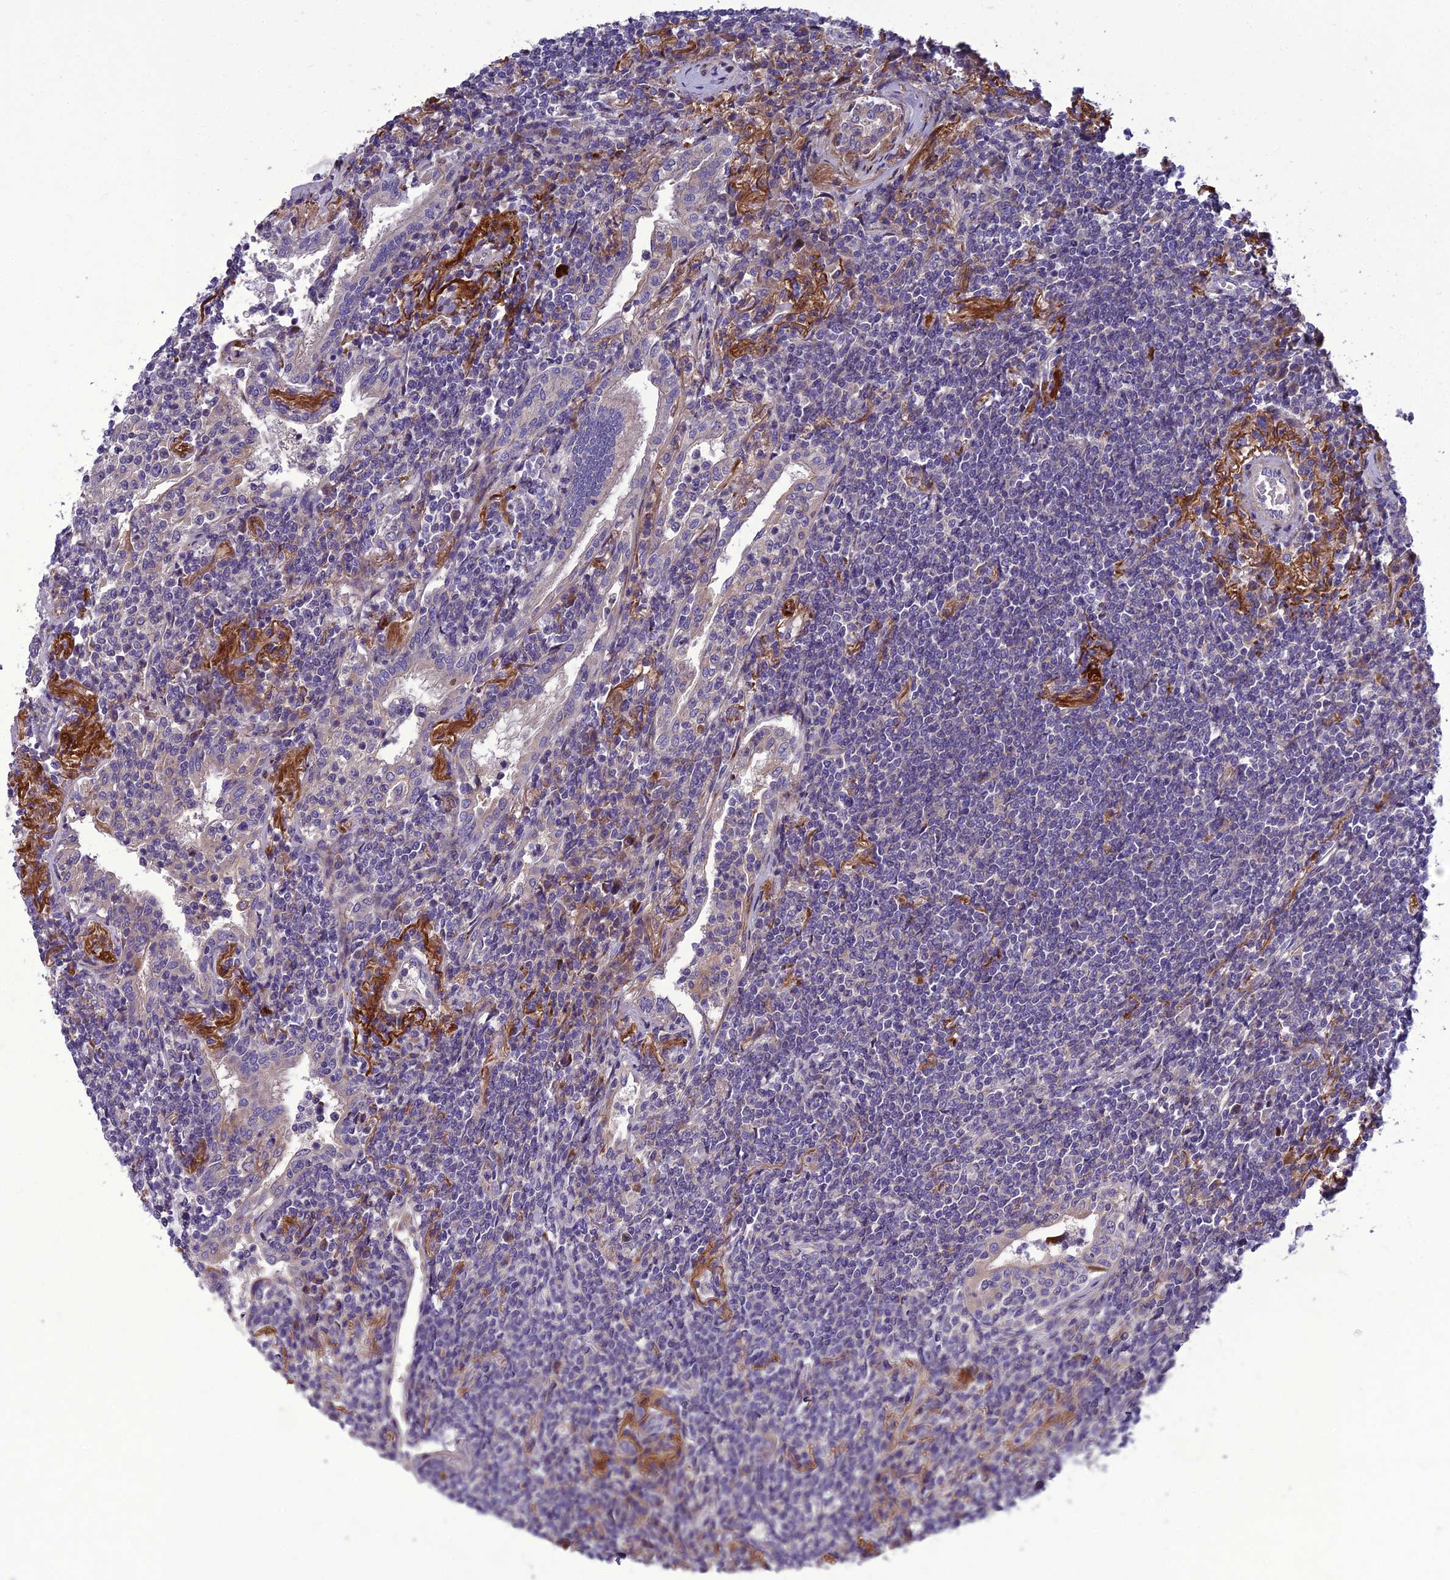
{"staining": {"intensity": "negative", "quantity": "none", "location": "none"}, "tissue": "lymphoma", "cell_type": "Tumor cells", "image_type": "cancer", "snomed": [{"axis": "morphology", "description": "Malignant lymphoma, non-Hodgkin's type, Low grade"}, {"axis": "topography", "description": "Lung"}], "caption": "DAB immunohistochemical staining of lymphoma exhibits no significant expression in tumor cells.", "gene": "ADIPOR2", "patient": {"sex": "female", "age": 71}}